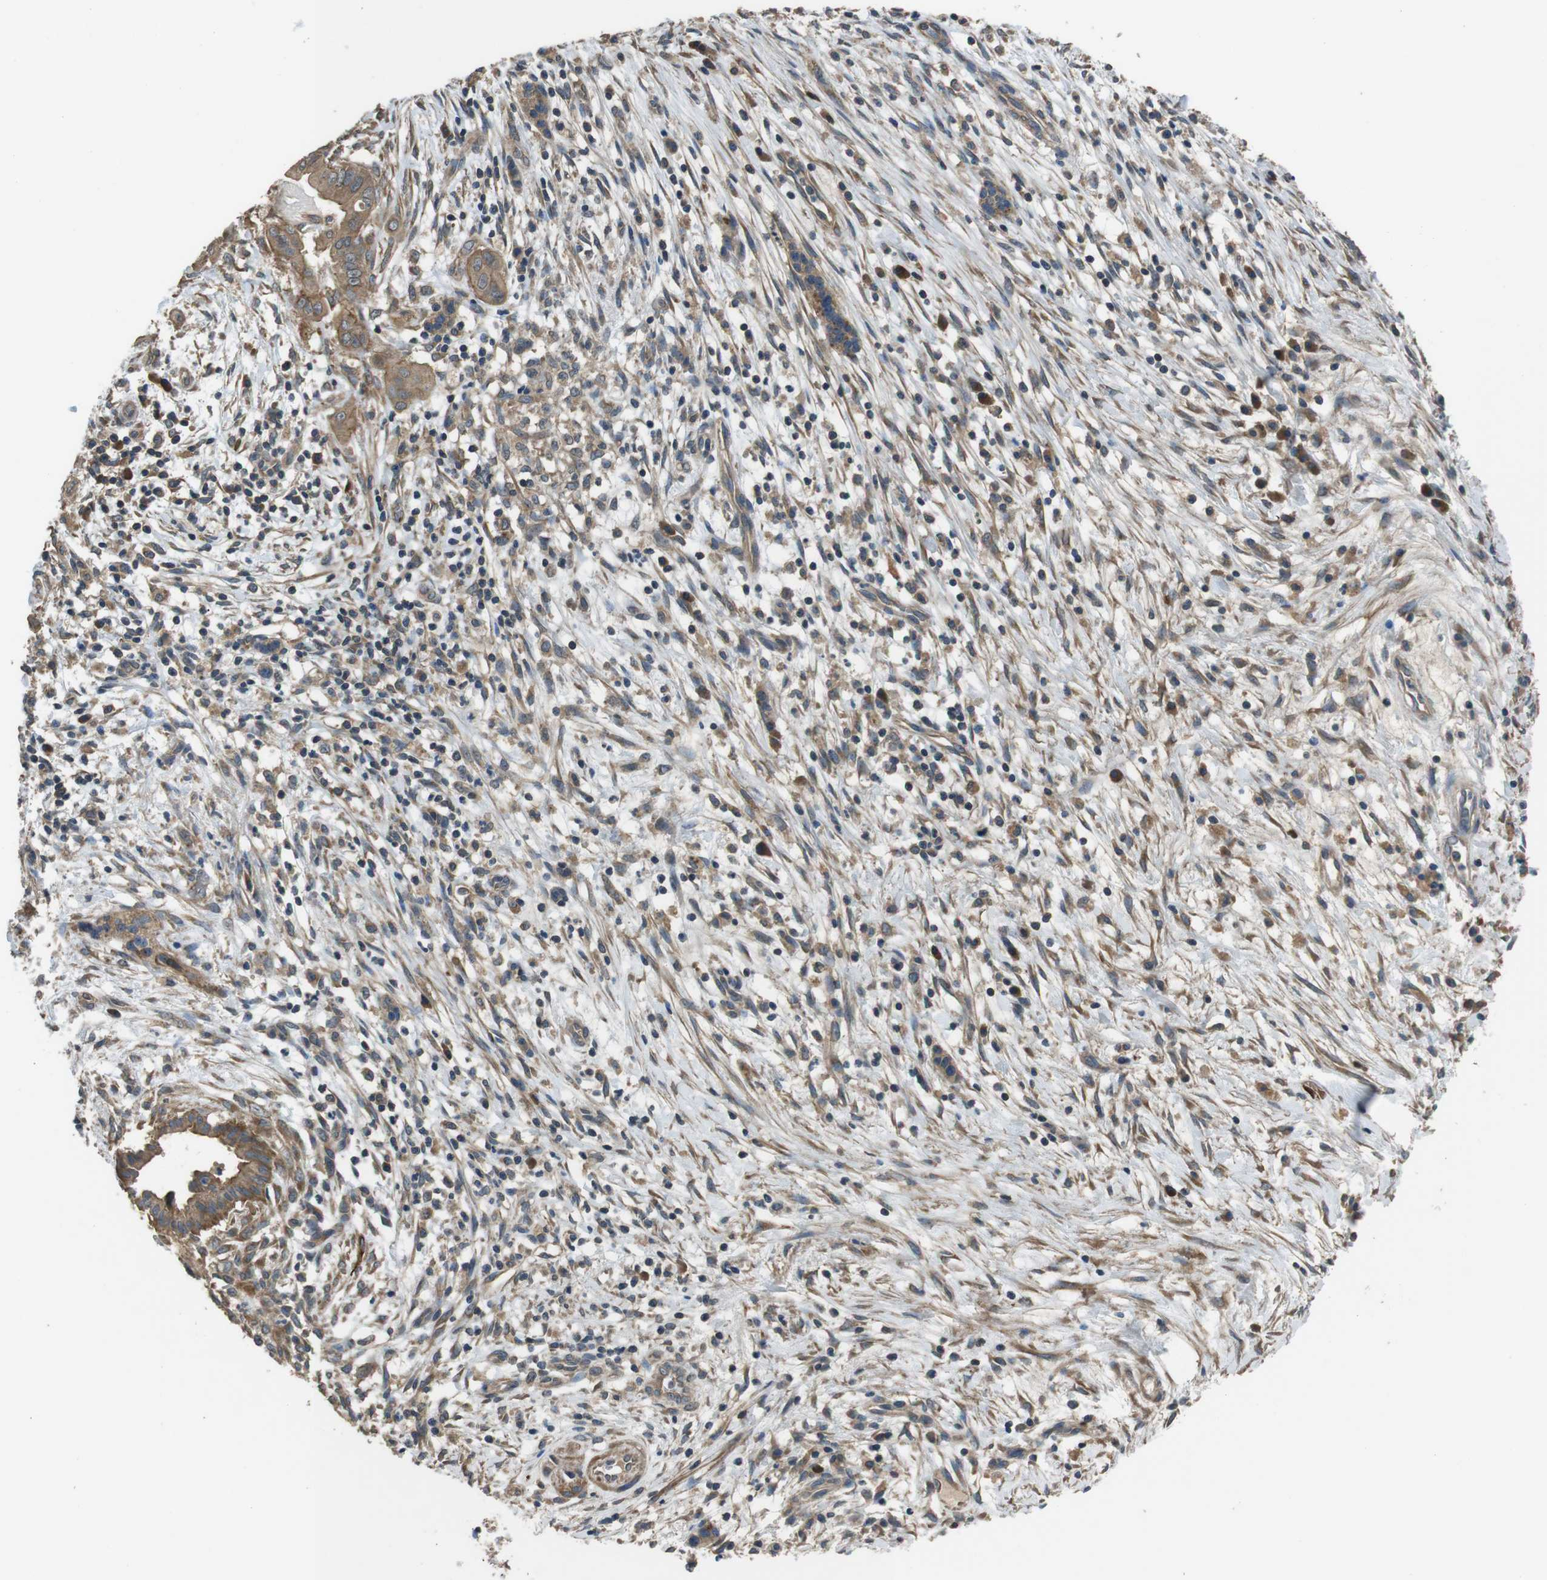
{"staining": {"intensity": "moderate", "quantity": ">75%", "location": "cytoplasmic/membranous"}, "tissue": "pancreatic cancer", "cell_type": "Tumor cells", "image_type": "cancer", "snomed": [{"axis": "morphology", "description": "Adenocarcinoma, NOS"}, {"axis": "topography", "description": "Pancreas"}], "caption": "Pancreatic cancer (adenocarcinoma) stained with immunohistochemistry (IHC) exhibits moderate cytoplasmic/membranous positivity in approximately >75% of tumor cells. The staining was performed using DAB (3,3'-diaminobenzidine) to visualize the protein expression in brown, while the nuclei were stained in blue with hematoxylin (Magnification: 20x).", "gene": "FUT2", "patient": {"sex": "female", "age": 75}}